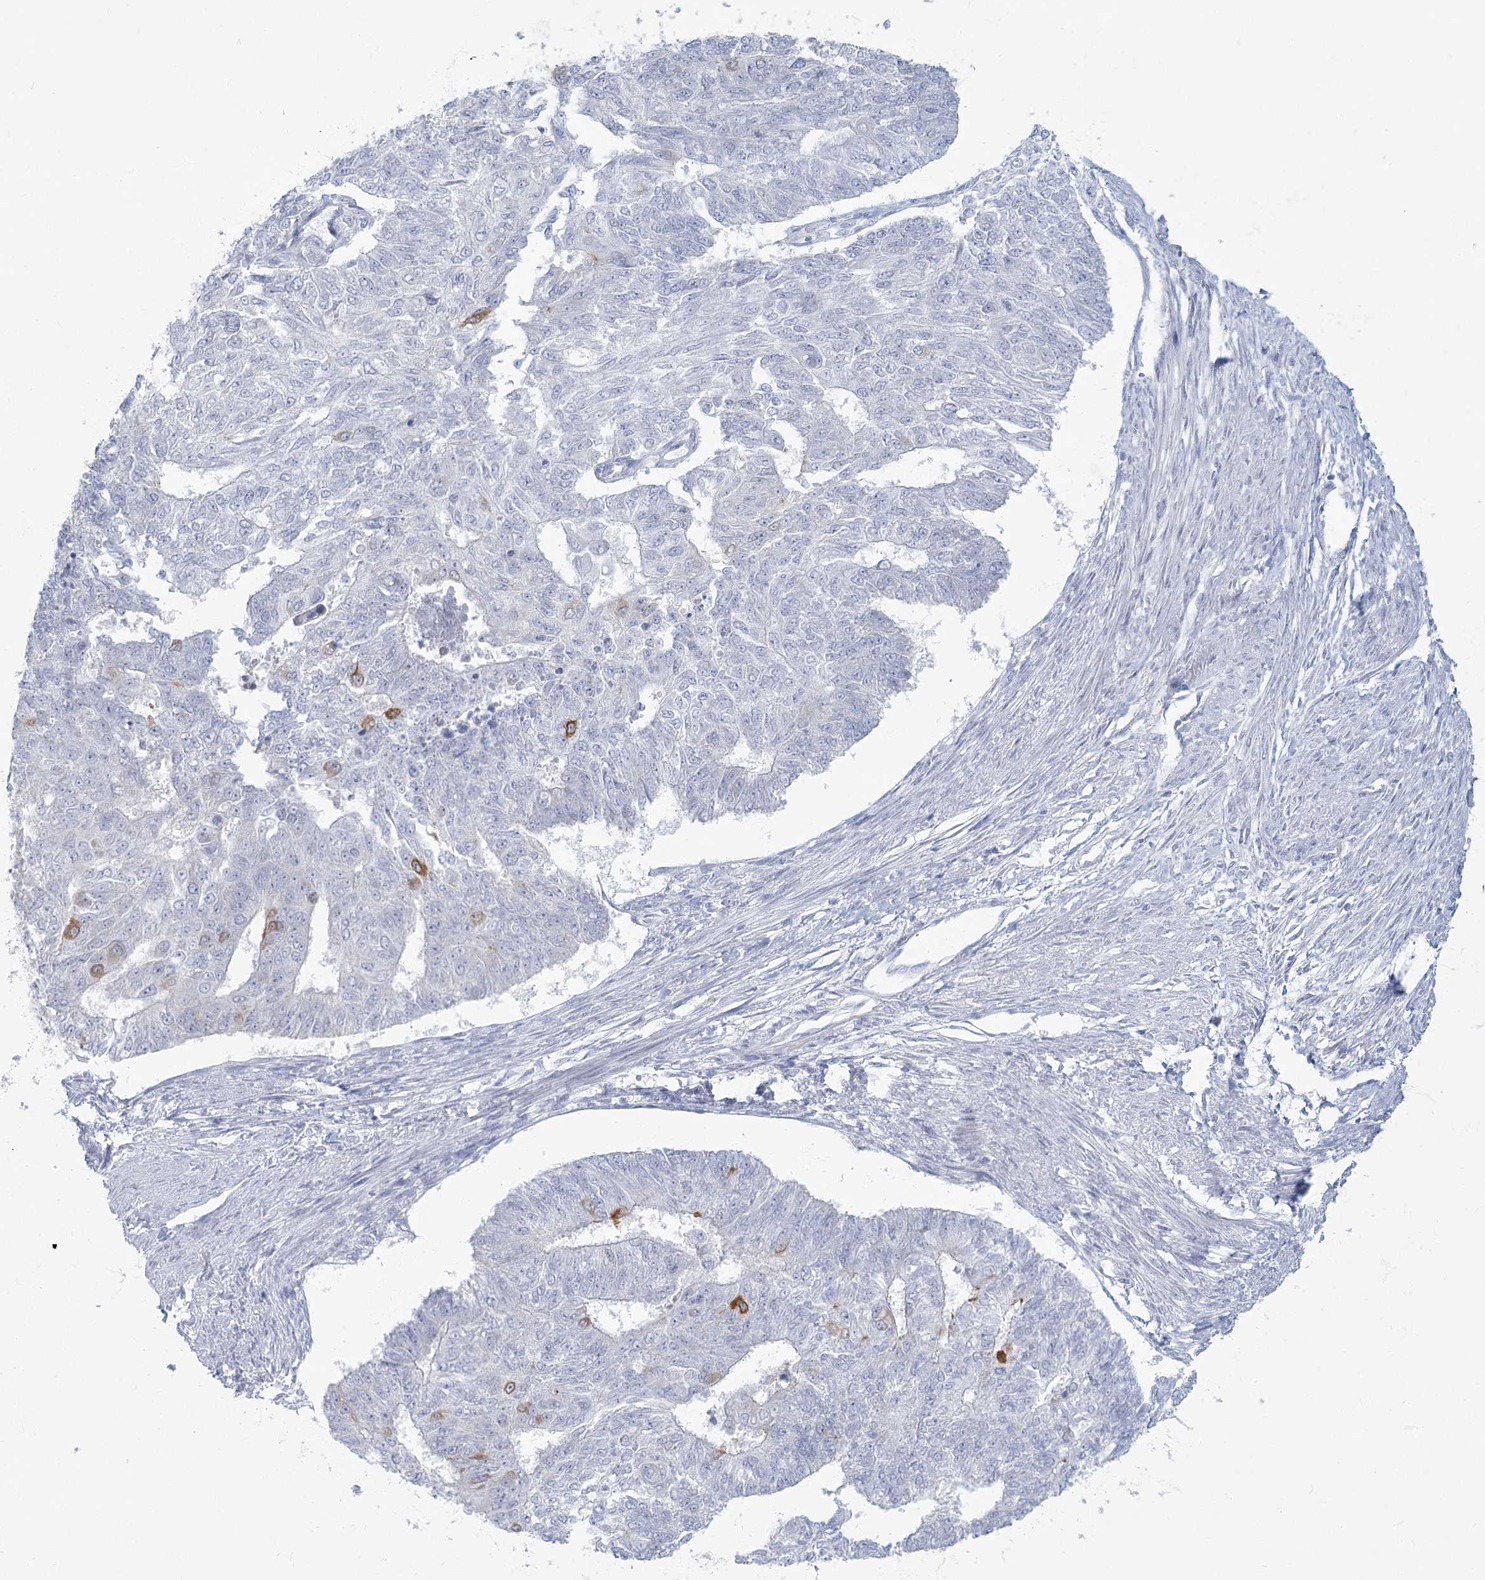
{"staining": {"intensity": "moderate", "quantity": "<25%", "location": "cytoplasmic/membranous"}, "tissue": "endometrial cancer", "cell_type": "Tumor cells", "image_type": "cancer", "snomed": [{"axis": "morphology", "description": "Adenocarcinoma, NOS"}, {"axis": "topography", "description": "Endometrium"}], "caption": "A low amount of moderate cytoplasmic/membranous expression is seen in approximately <25% of tumor cells in endometrial cancer tissue. The staining is performed using DAB brown chromogen to label protein expression. The nuclei are counter-stained blue using hematoxylin.", "gene": "FAM110C", "patient": {"sex": "female", "age": 32}}